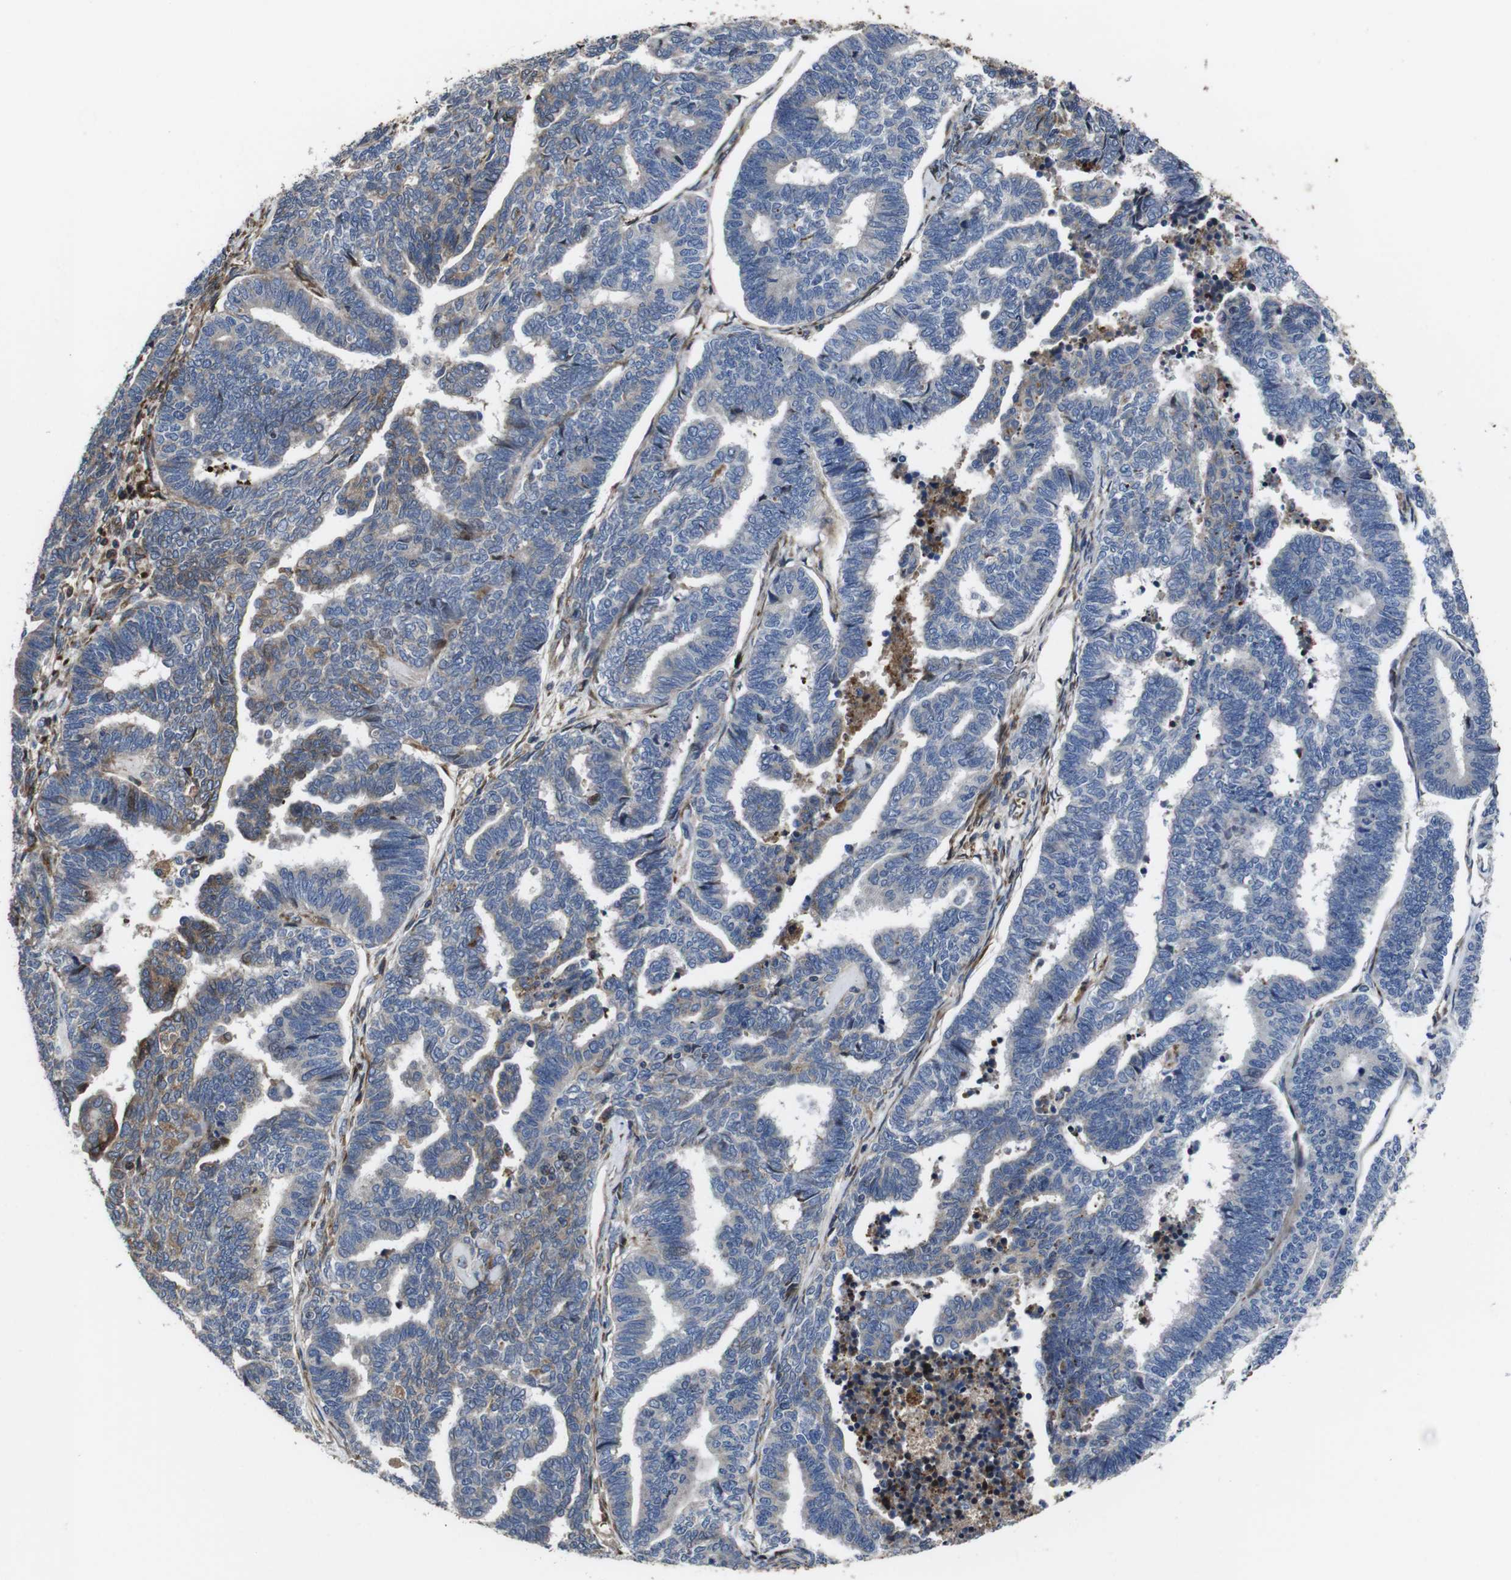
{"staining": {"intensity": "weak", "quantity": "25%-75%", "location": "cytoplasmic/membranous"}, "tissue": "endometrial cancer", "cell_type": "Tumor cells", "image_type": "cancer", "snomed": [{"axis": "morphology", "description": "Adenocarcinoma, NOS"}, {"axis": "topography", "description": "Endometrium"}], "caption": "Immunohistochemical staining of human endometrial cancer reveals low levels of weak cytoplasmic/membranous positivity in approximately 25%-75% of tumor cells.", "gene": "SMYD3", "patient": {"sex": "female", "age": 70}}